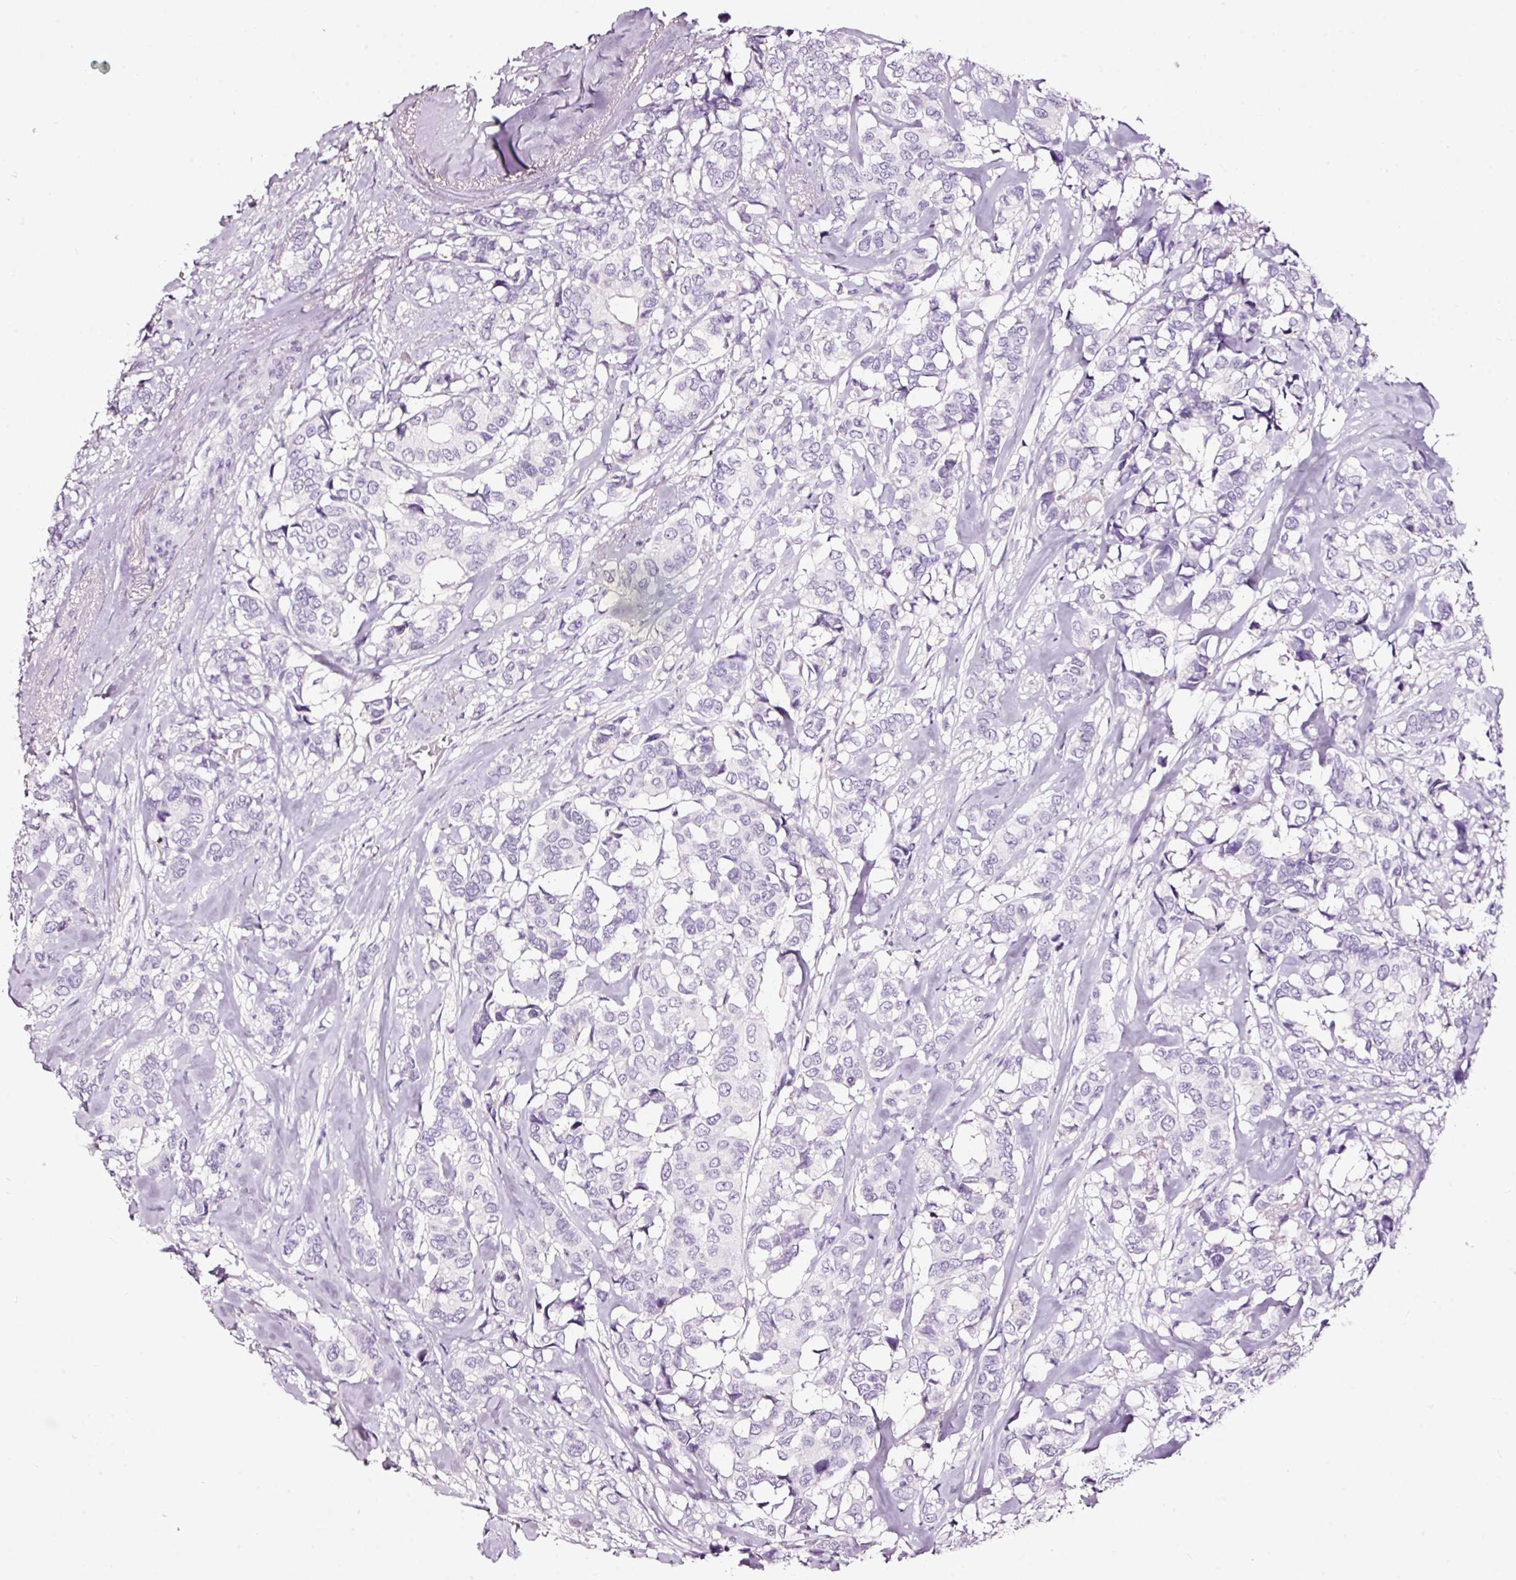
{"staining": {"intensity": "negative", "quantity": "none", "location": "none"}, "tissue": "breast cancer", "cell_type": "Tumor cells", "image_type": "cancer", "snomed": [{"axis": "morphology", "description": "Duct carcinoma"}, {"axis": "topography", "description": "Breast"}], "caption": "Tumor cells are negative for brown protein staining in invasive ductal carcinoma (breast).", "gene": "LAMP3", "patient": {"sex": "female", "age": 87}}